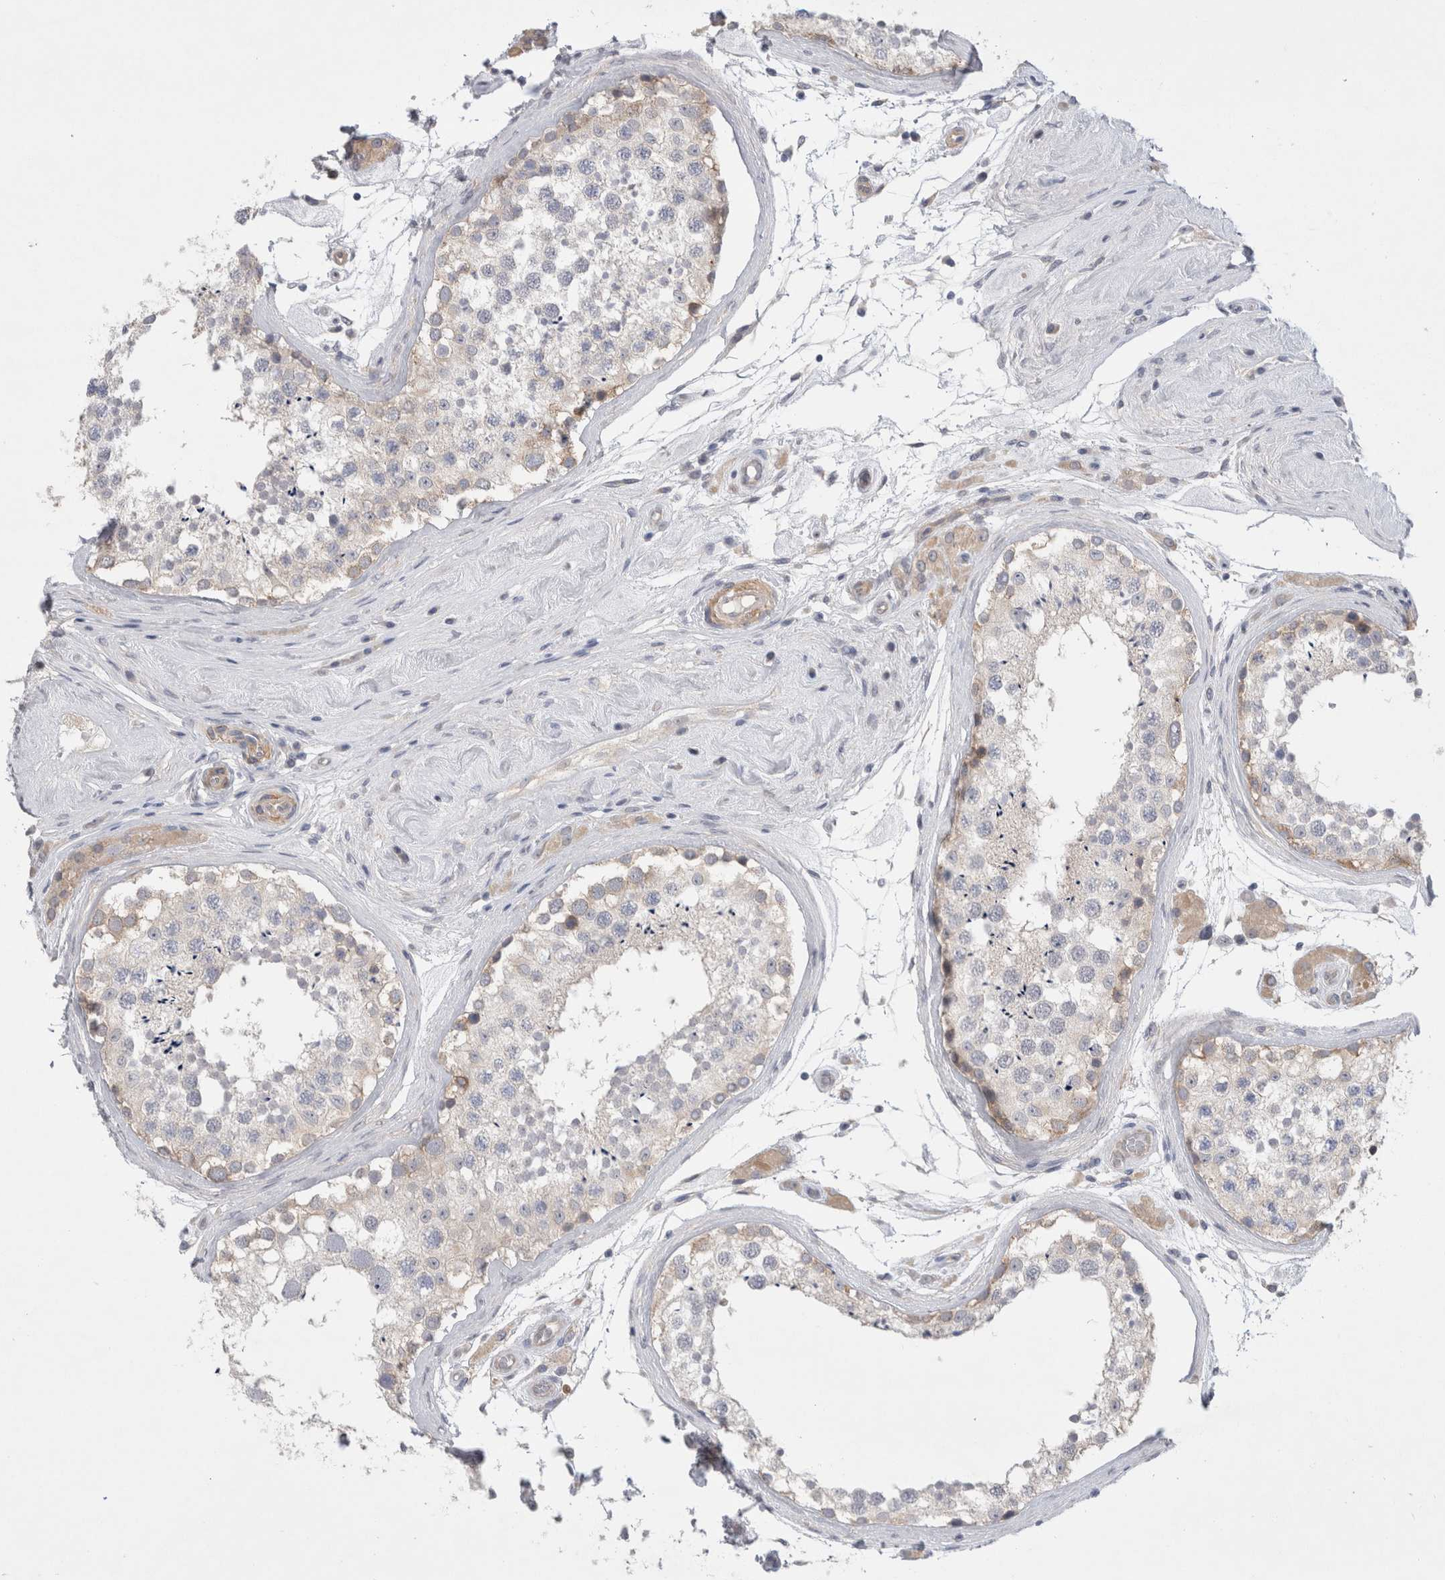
{"staining": {"intensity": "weak", "quantity": "<25%", "location": "cytoplasmic/membranous"}, "tissue": "testis", "cell_type": "Cells in seminiferous ducts", "image_type": "normal", "snomed": [{"axis": "morphology", "description": "Normal tissue, NOS"}, {"axis": "topography", "description": "Testis"}], "caption": "The histopathology image displays no significant expression in cells in seminiferous ducts of testis.", "gene": "WIPF2", "patient": {"sex": "male", "age": 46}}